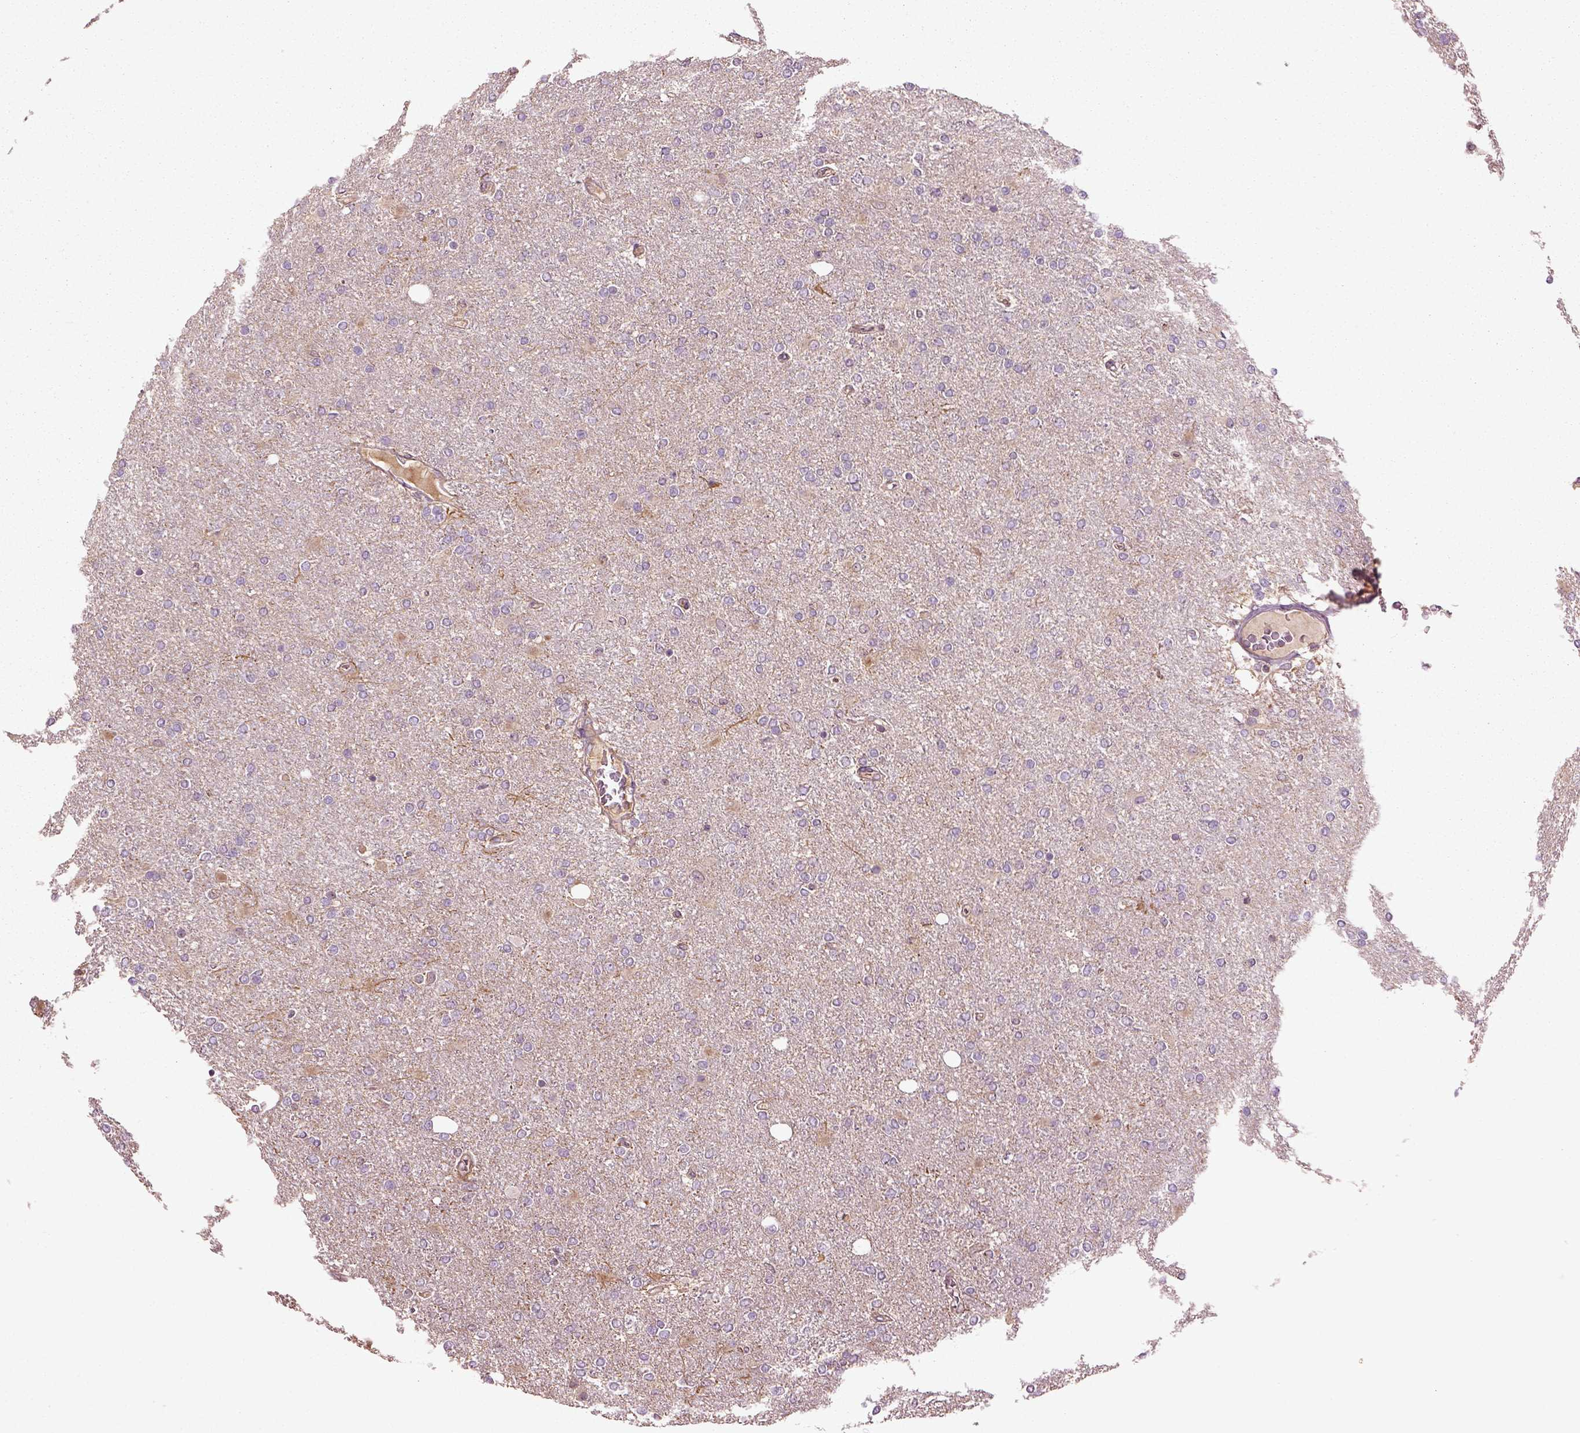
{"staining": {"intensity": "negative", "quantity": "none", "location": "none"}, "tissue": "glioma", "cell_type": "Tumor cells", "image_type": "cancer", "snomed": [{"axis": "morphology", "description": "Glioma, malignant, High grade"}, {"axis": "topography", "description": "Cerebral cortex"}], "caption": "The immunohistochemistry (IHC) histopathology image has no significant expression in tumor cells of glioma tissue.", "gene": "ERV3-1", "patient": {"sex": "male", "age": 70}}